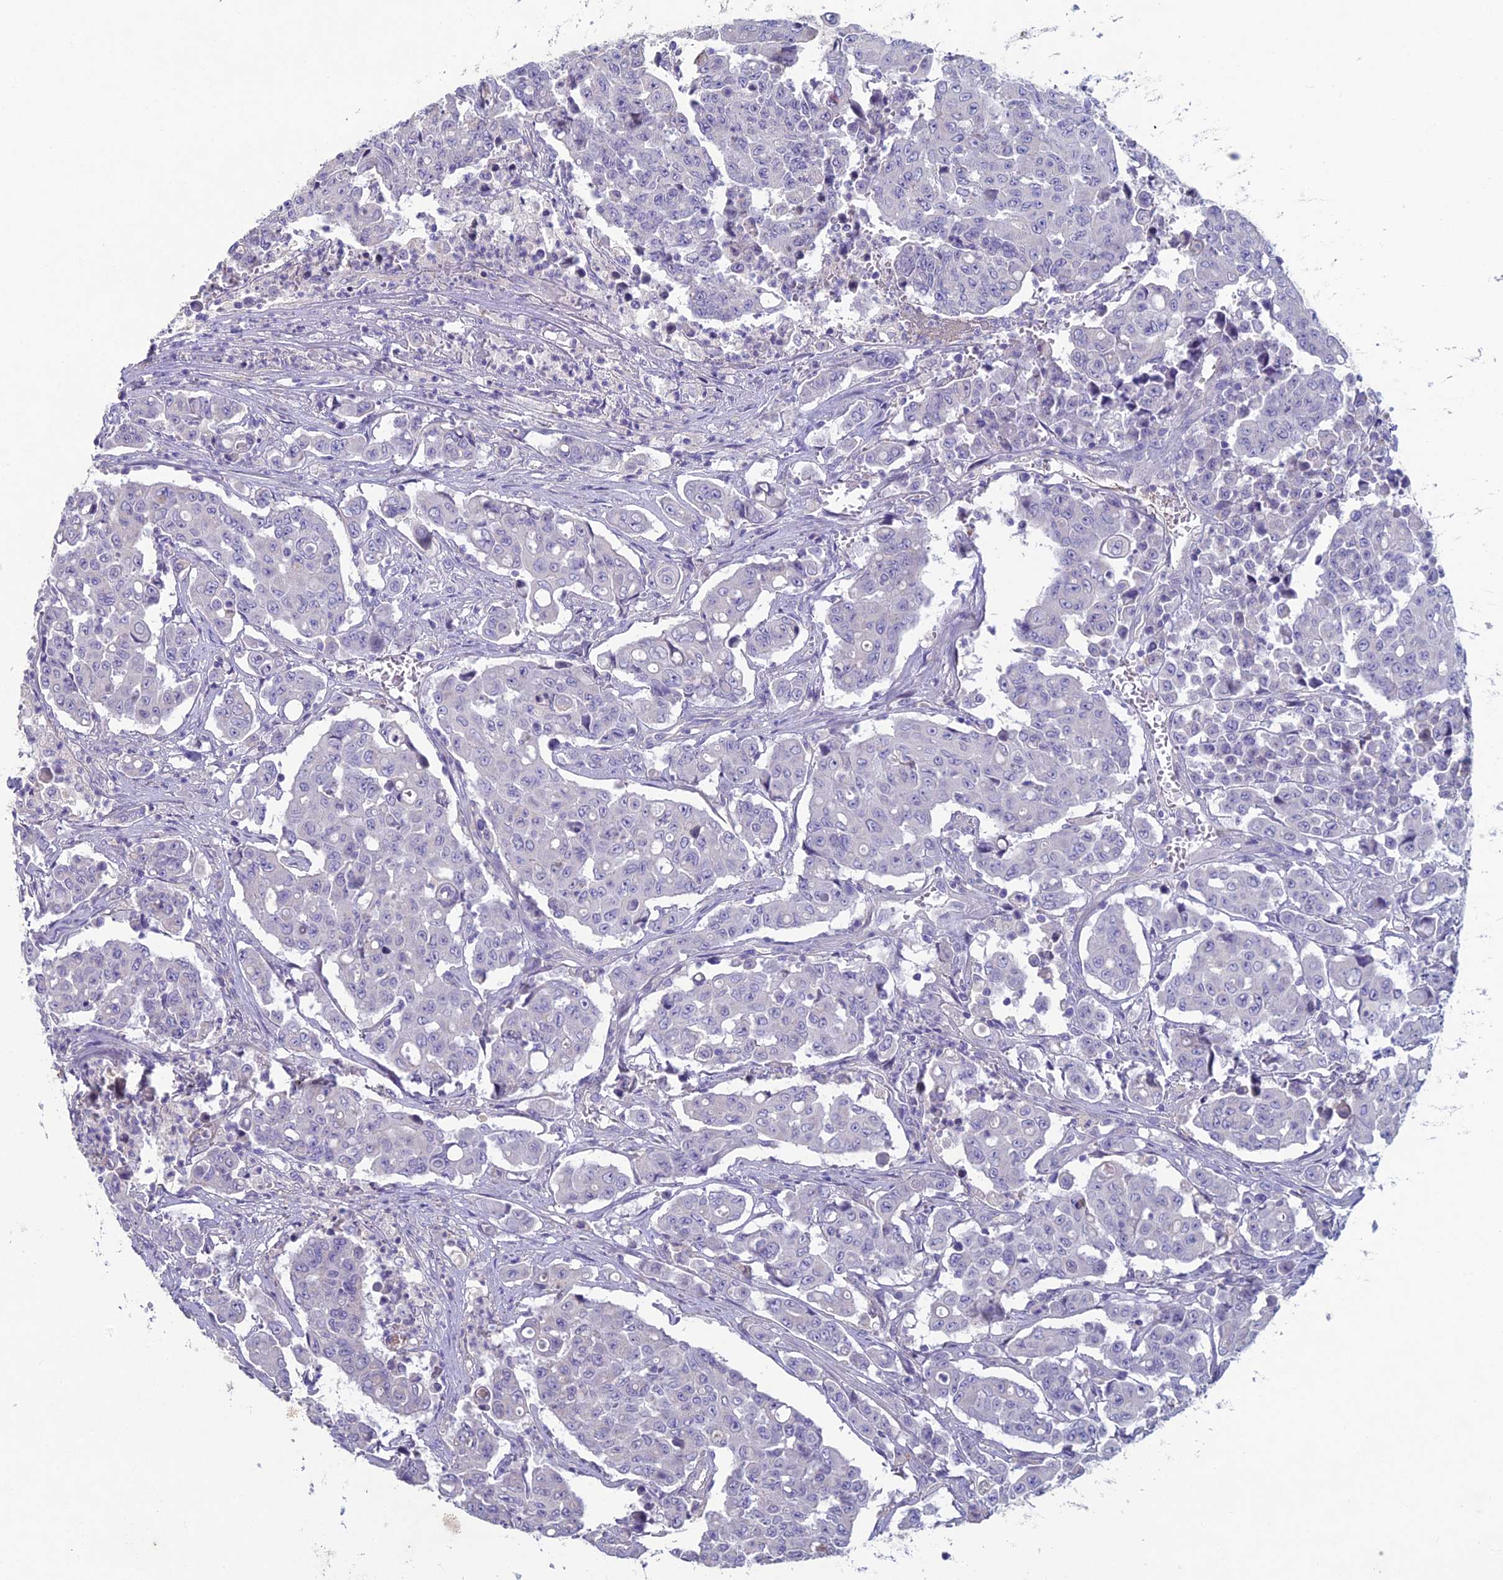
{"staining": {"intensity": "negative", "quantity": "none", "location": "none"}, "tissue": "colorectal cancer", "cell_type": "Tumor cells", "image_type": "cancer", "snomed": [{"axis": "morphology", "description": "Adenocarcinoma, NOS"}, {"axis": "topography", "description": "Colon"}], "caption": "Immunohistochemical staining of colorectal cancer (adenocarcinoma) demonstrates no significant staining in tumor cells. (DAB (3,3'-diaminobenzidine) immunohistochemistry, high magnification).", "gene": "NCAM1", "patient": {"sex": "male", "age": 51}}